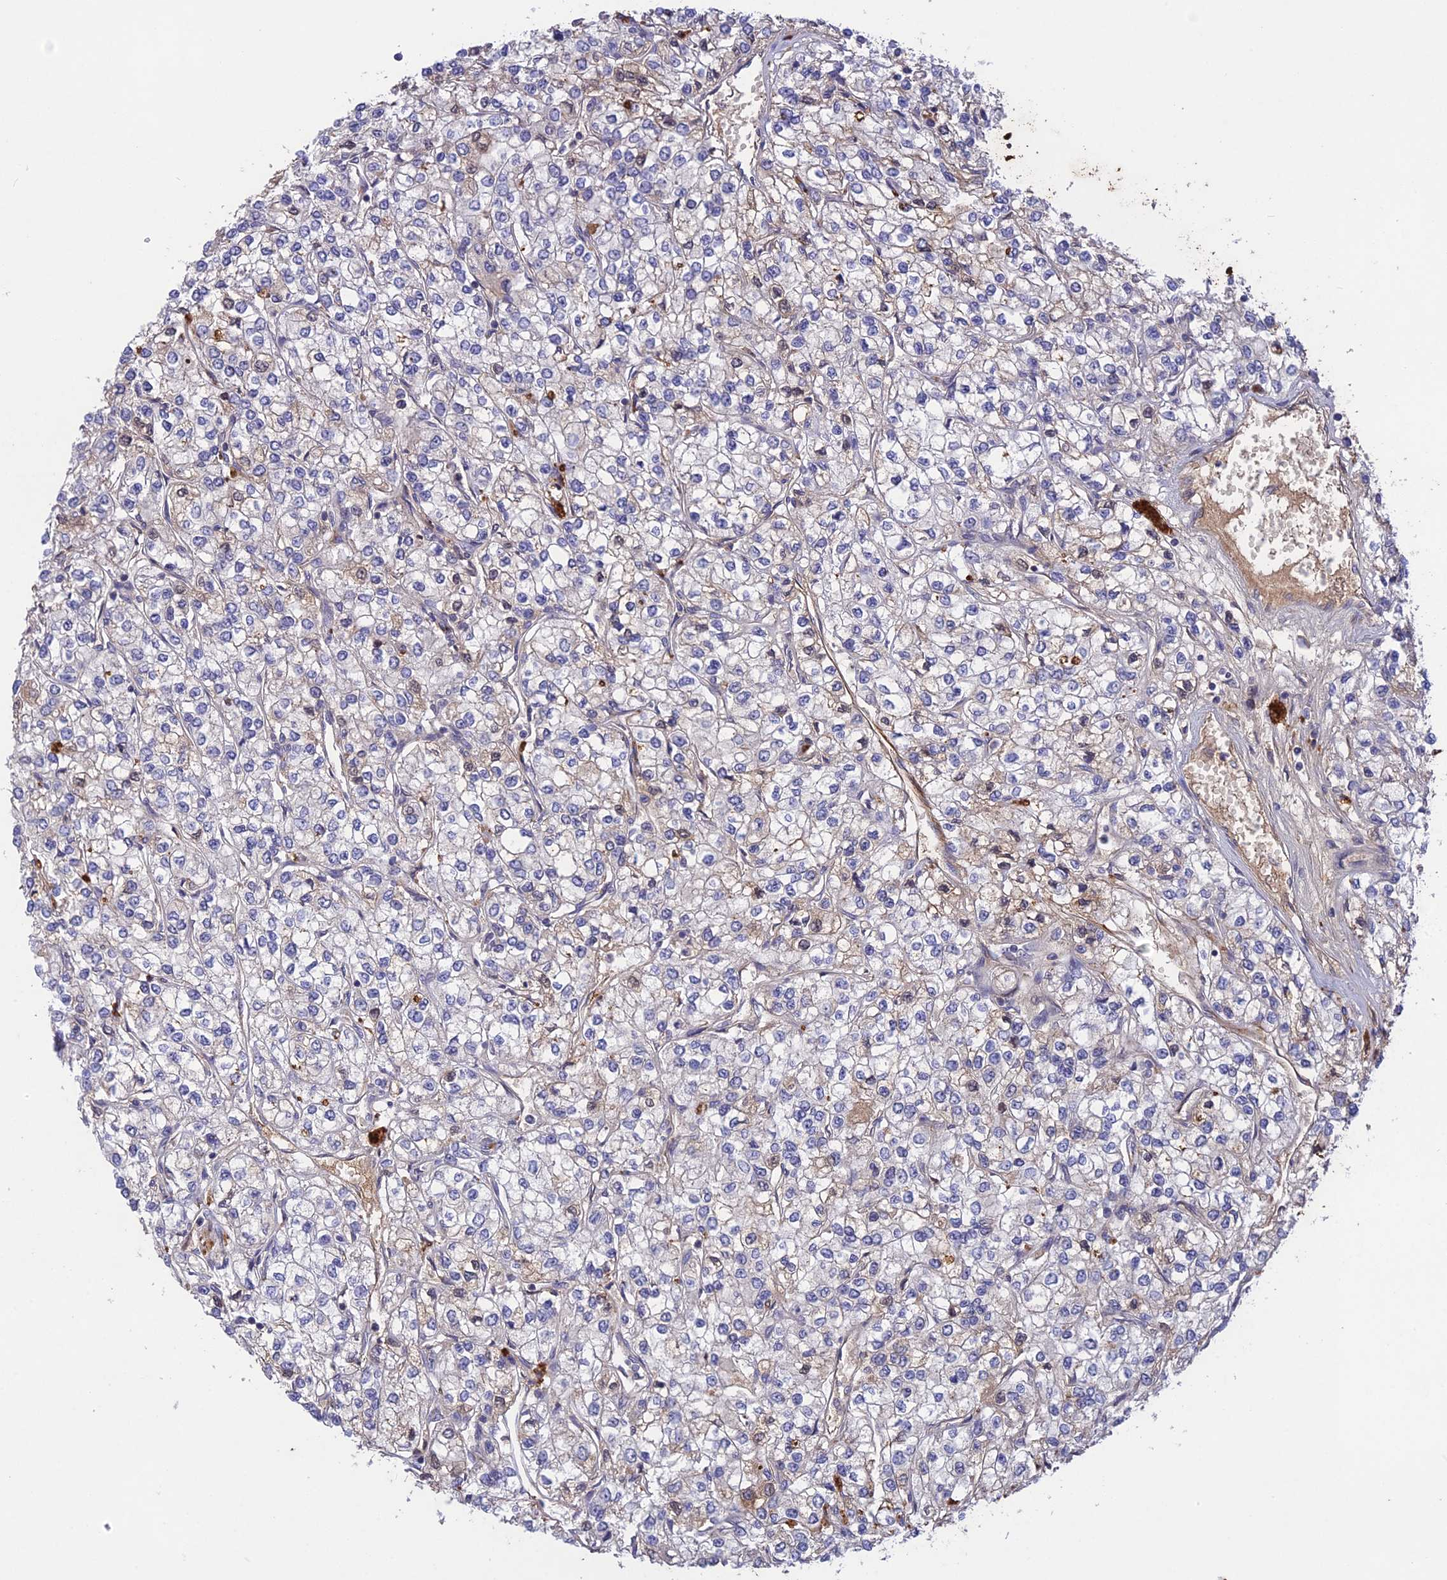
{"staining": {"intensity": "negative", "quantity": "none", "location": "none"}, "tissue": "renal cancer", "cell_type": "Tumor cells", "image_type": "cancer", "snomed": [{"axis": "morphology", "description": "Adenocarcinoma, NOS"}, {"axis": "topography", "description": "Kidney"}], "caption": "An immunohistochemistry photomicrograph of adenocarcinoma (renal) is shown. There is no staining in tumor cells of adenocarcinoma (renal). Brightfield microscopy of immunohistochemistry (IHC) stained with DAB (3,3'-diaminobenzidine) (brown) and hematoxylin (blue), captured at high magnification.", "gene": "ADO", "patient": {"sex": "male", "age": 80}}